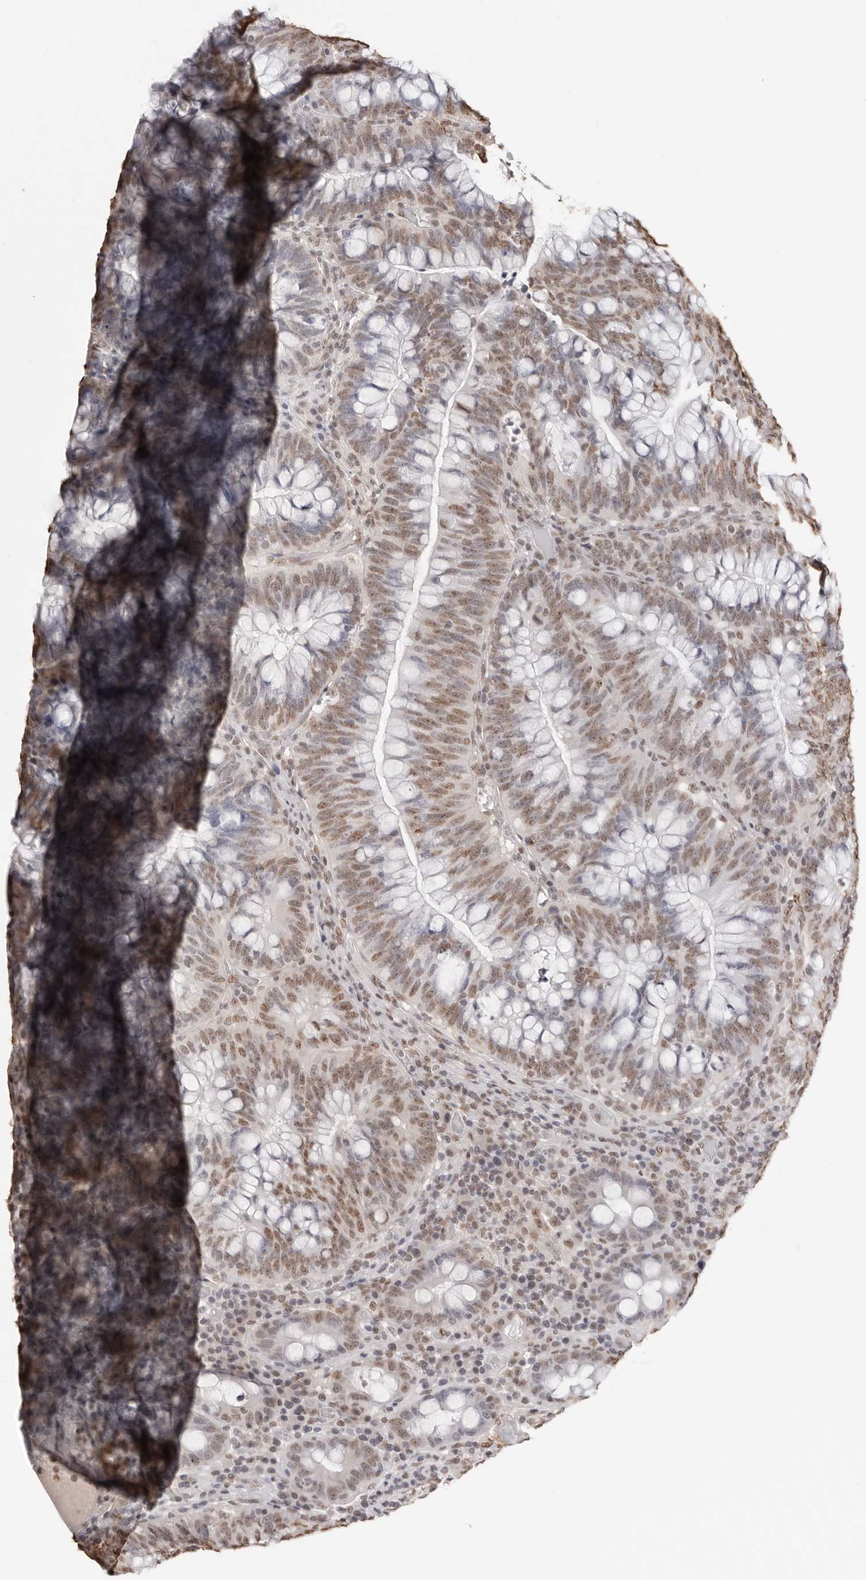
{"staining": {"intensity": "moderate", "quantity": ">75%", "location": "nuclear"}, "tissue": "colorectal cancer", "cell_type": "Tumor cells", "image_type": "cancer", "snomed": [{"axis": "morphology", "description": "Adenocarcinoma, NOS"}, {"axis": "topography", "description": "Colon"}], "caption": "Moderate nuclear protein expression is identified in approximately >75% of tumor cells in colorectal cancer (adenocarcinoma). The protein of interest is stained brown, and the nuclei are stained in blue (DAB (3,3'-diaminobenzidine) IHC with brightfield microscopy, high magnification).", "gene": "OLIG3", "patient": {"sex": "female", "age": 66}}